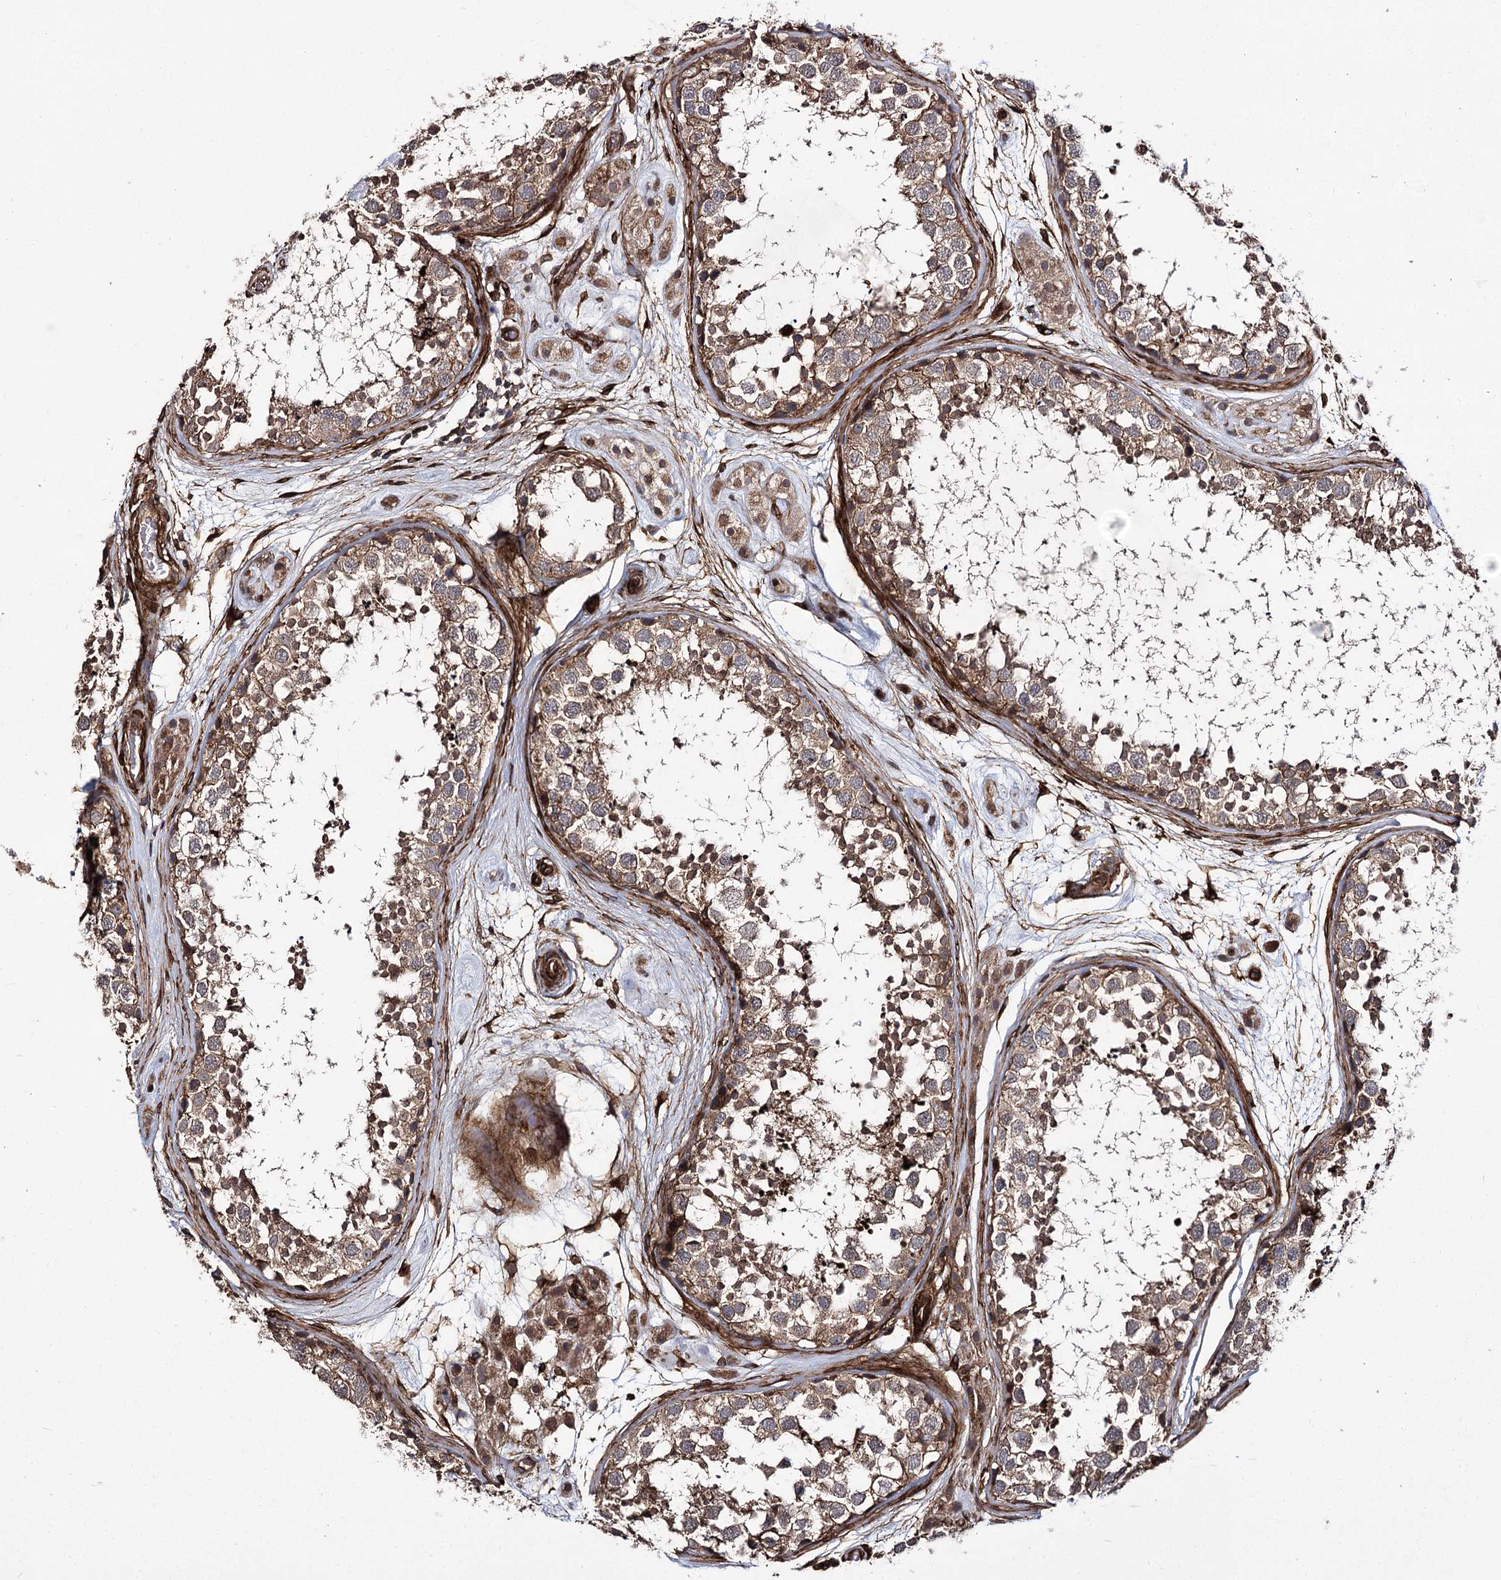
{"staining": {"intensity": "moderate", "quantity": ">75%", "location": "cytoplasmic/membranous"}, "tissue": "testis", "cell_type": "Cells in seminiferous ducts", "image_type": "normal", "snomed": [{"axis": "morphology", "description": "Normal tissue, NOS"}, {"axis": "topography", "description": "Testis"}], "caption": "A brown stain shows moderate cytoplasmic/membranous expression of a protein in cells in seminiferous ducts of benign human testis. The staining is performed using DAB (3,3'-diaminobenzidine) brown chromogen to label protein expression. The nuclei are counter-stained blue using hematoxylin.", "gene": "MYO1C", "patient": {"sex": "male", "age": 56}}